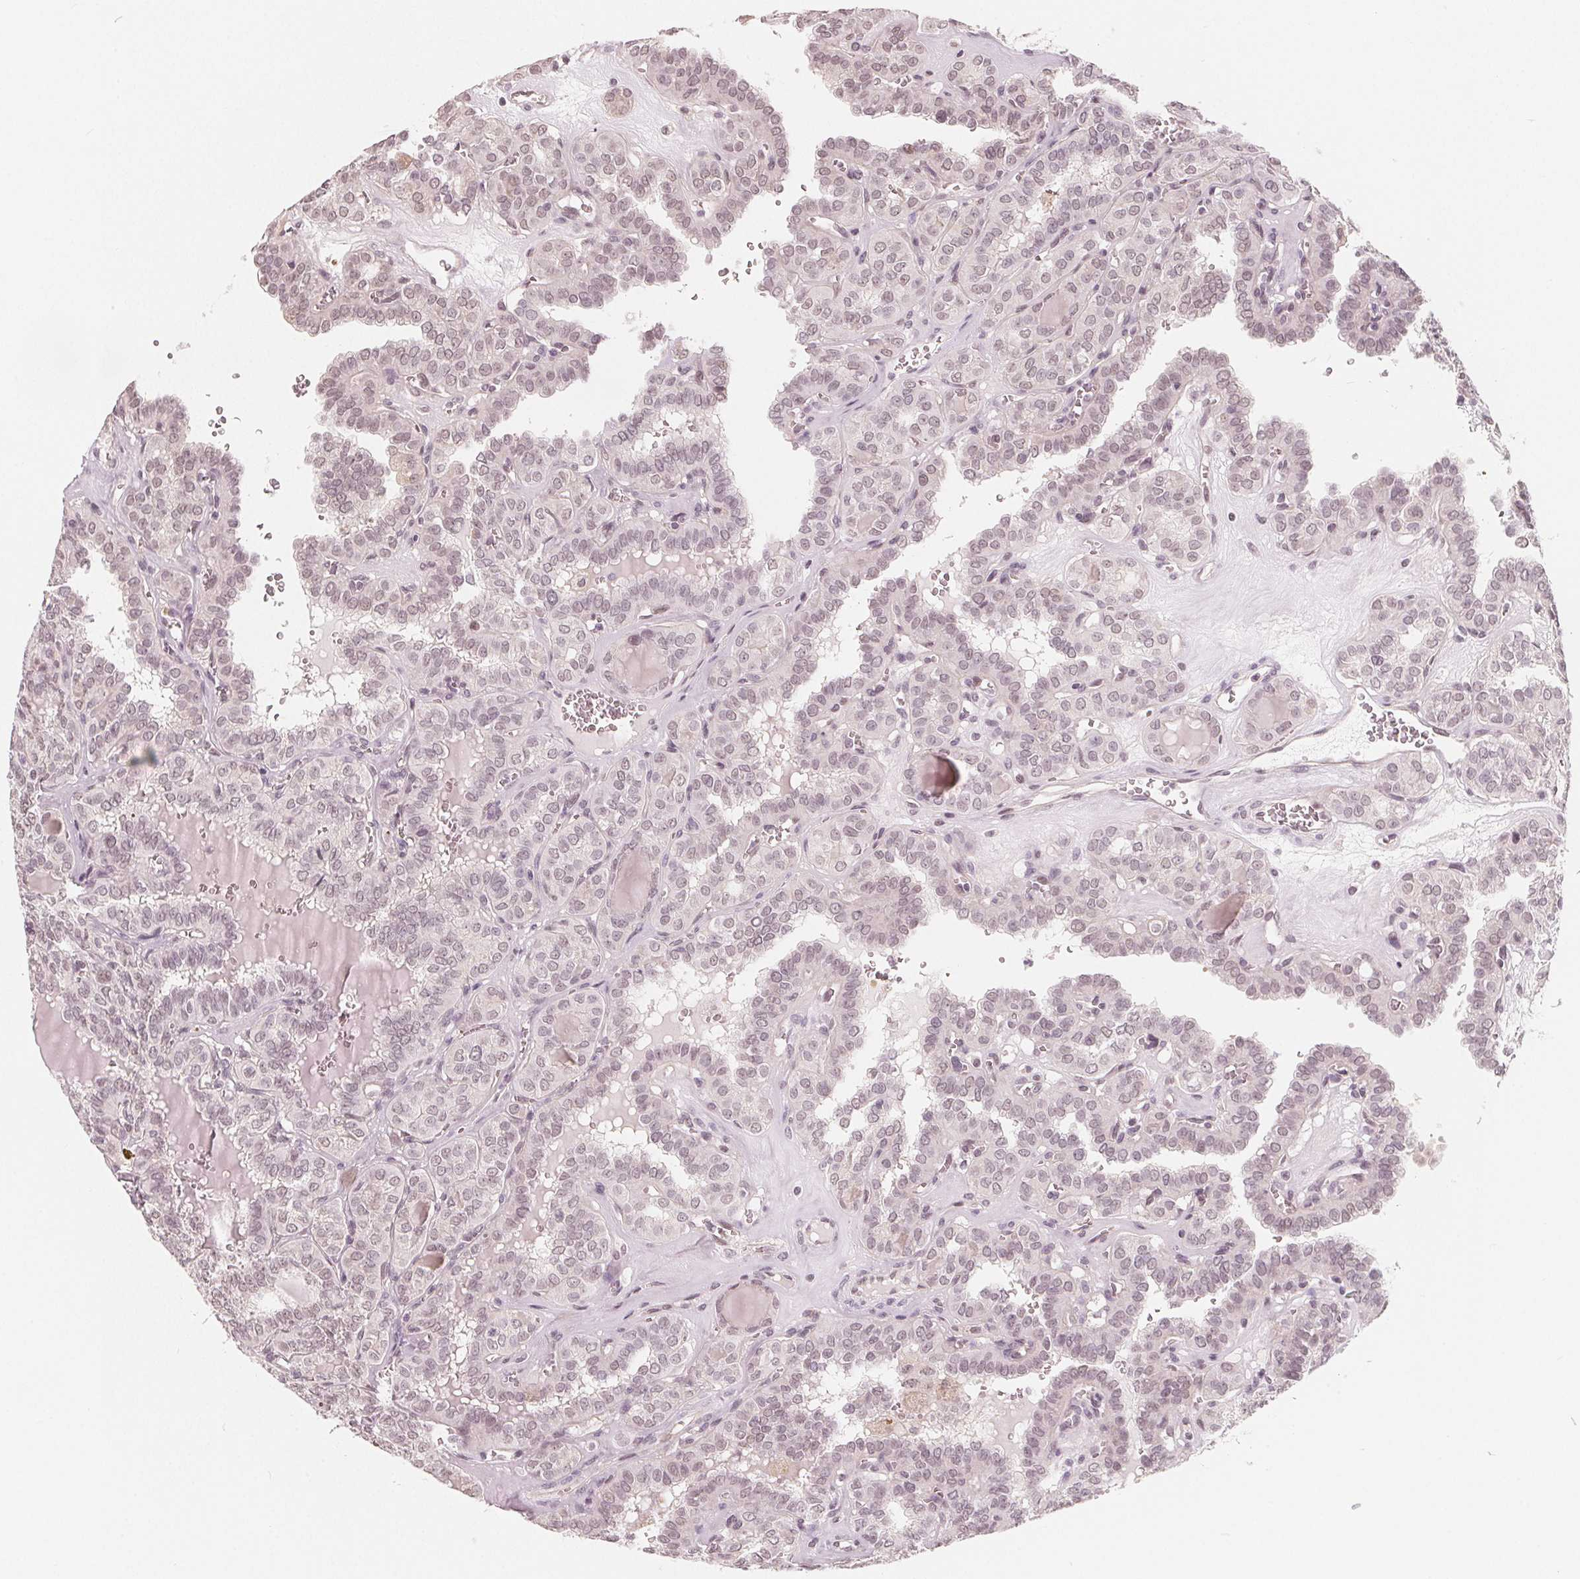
{"staining": {"intensity": "weak", "quantity": "25%-75%", "location": "nuclear"}, "tissue": "thyroid cancer", "cell_type": "Tumor cells", "image_type": "cancer", "snomed": [{"axis": "morphology", "description": "Papillary adenocarcinoma, NOS"}, {"axis": "topography", "description": "Thyroid gland"}], "caption": "Weak nuclear protein expression is appreciated in about 25%-75% of tumor cells in thyroid cancer.", "gene": "NUP210L", "patient": {"sex": "female", "age": 41}}